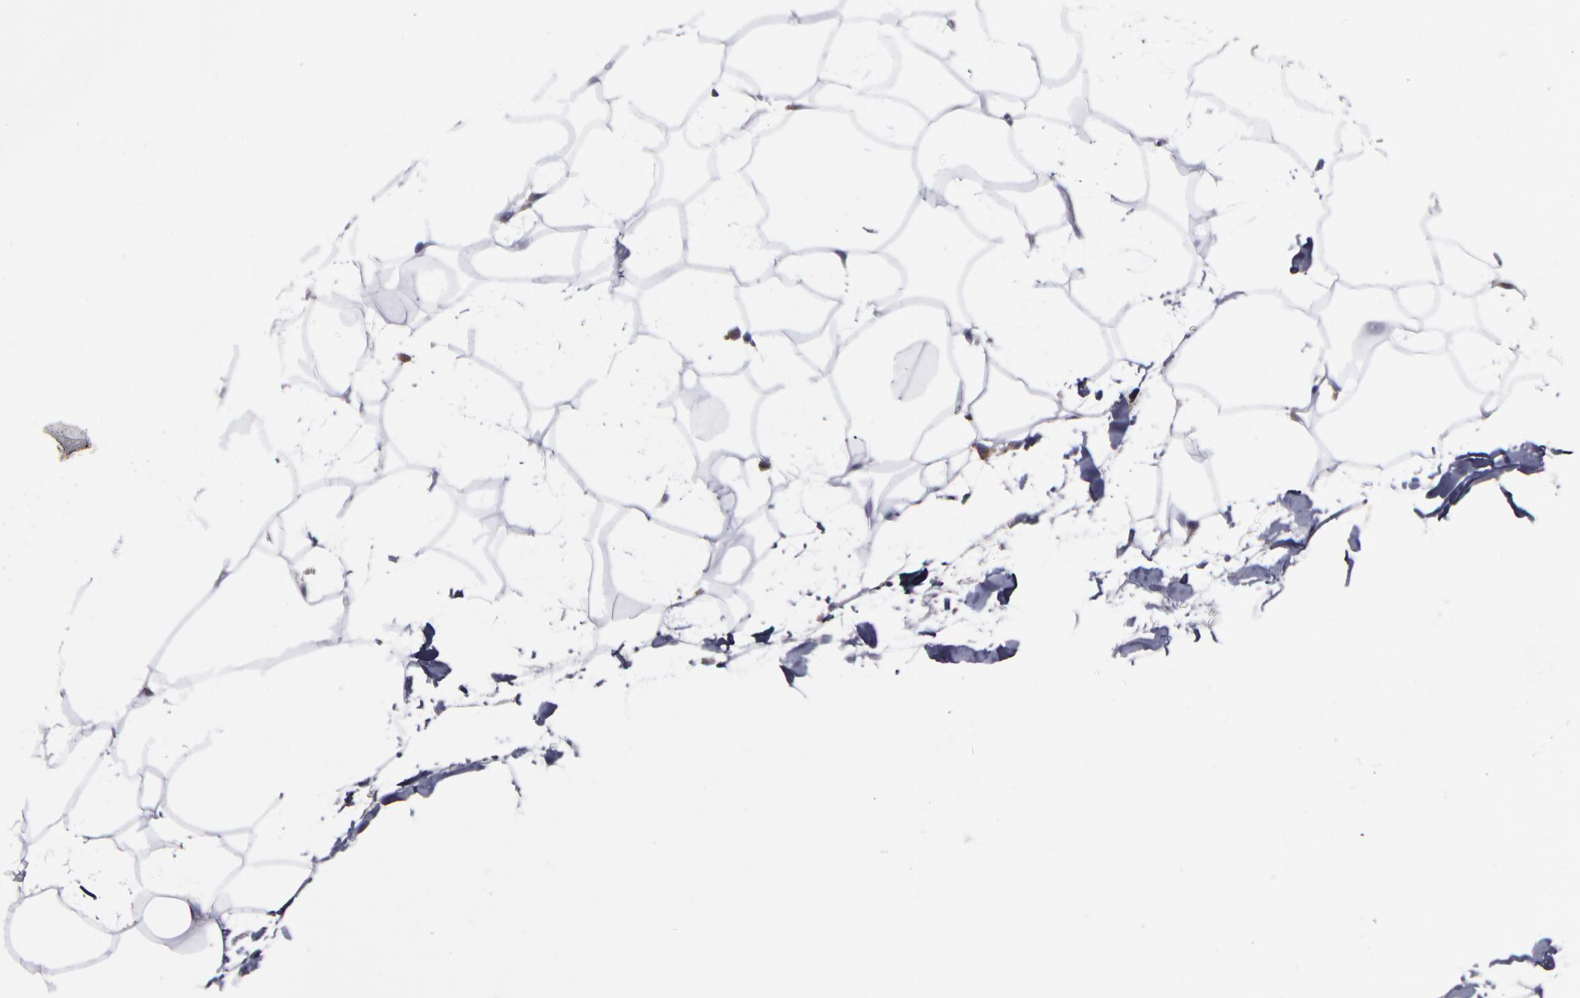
{"staining": {"intensity": "negative", "quantity": "none", "location": "none"}, "tissue": "adipose tissue", "cell_type": "Adipocytes", "image_type": "normal", "snomed": [{"axis": "morphology", "description": "Normal tissue, NOS"}, {"axis": "morphology", "description": "Duct carcinoma"}, {"axis": "topography", "description": "Breast"}, {"axis": "topography", "description": "Adipose tissue"}], "caption": "Normal adipose tissue was stained to show a protein in brown. There is no significant expression in adipocytes.", "gene": "MMP11", "patient": {"sex": "female", "age": 37}}